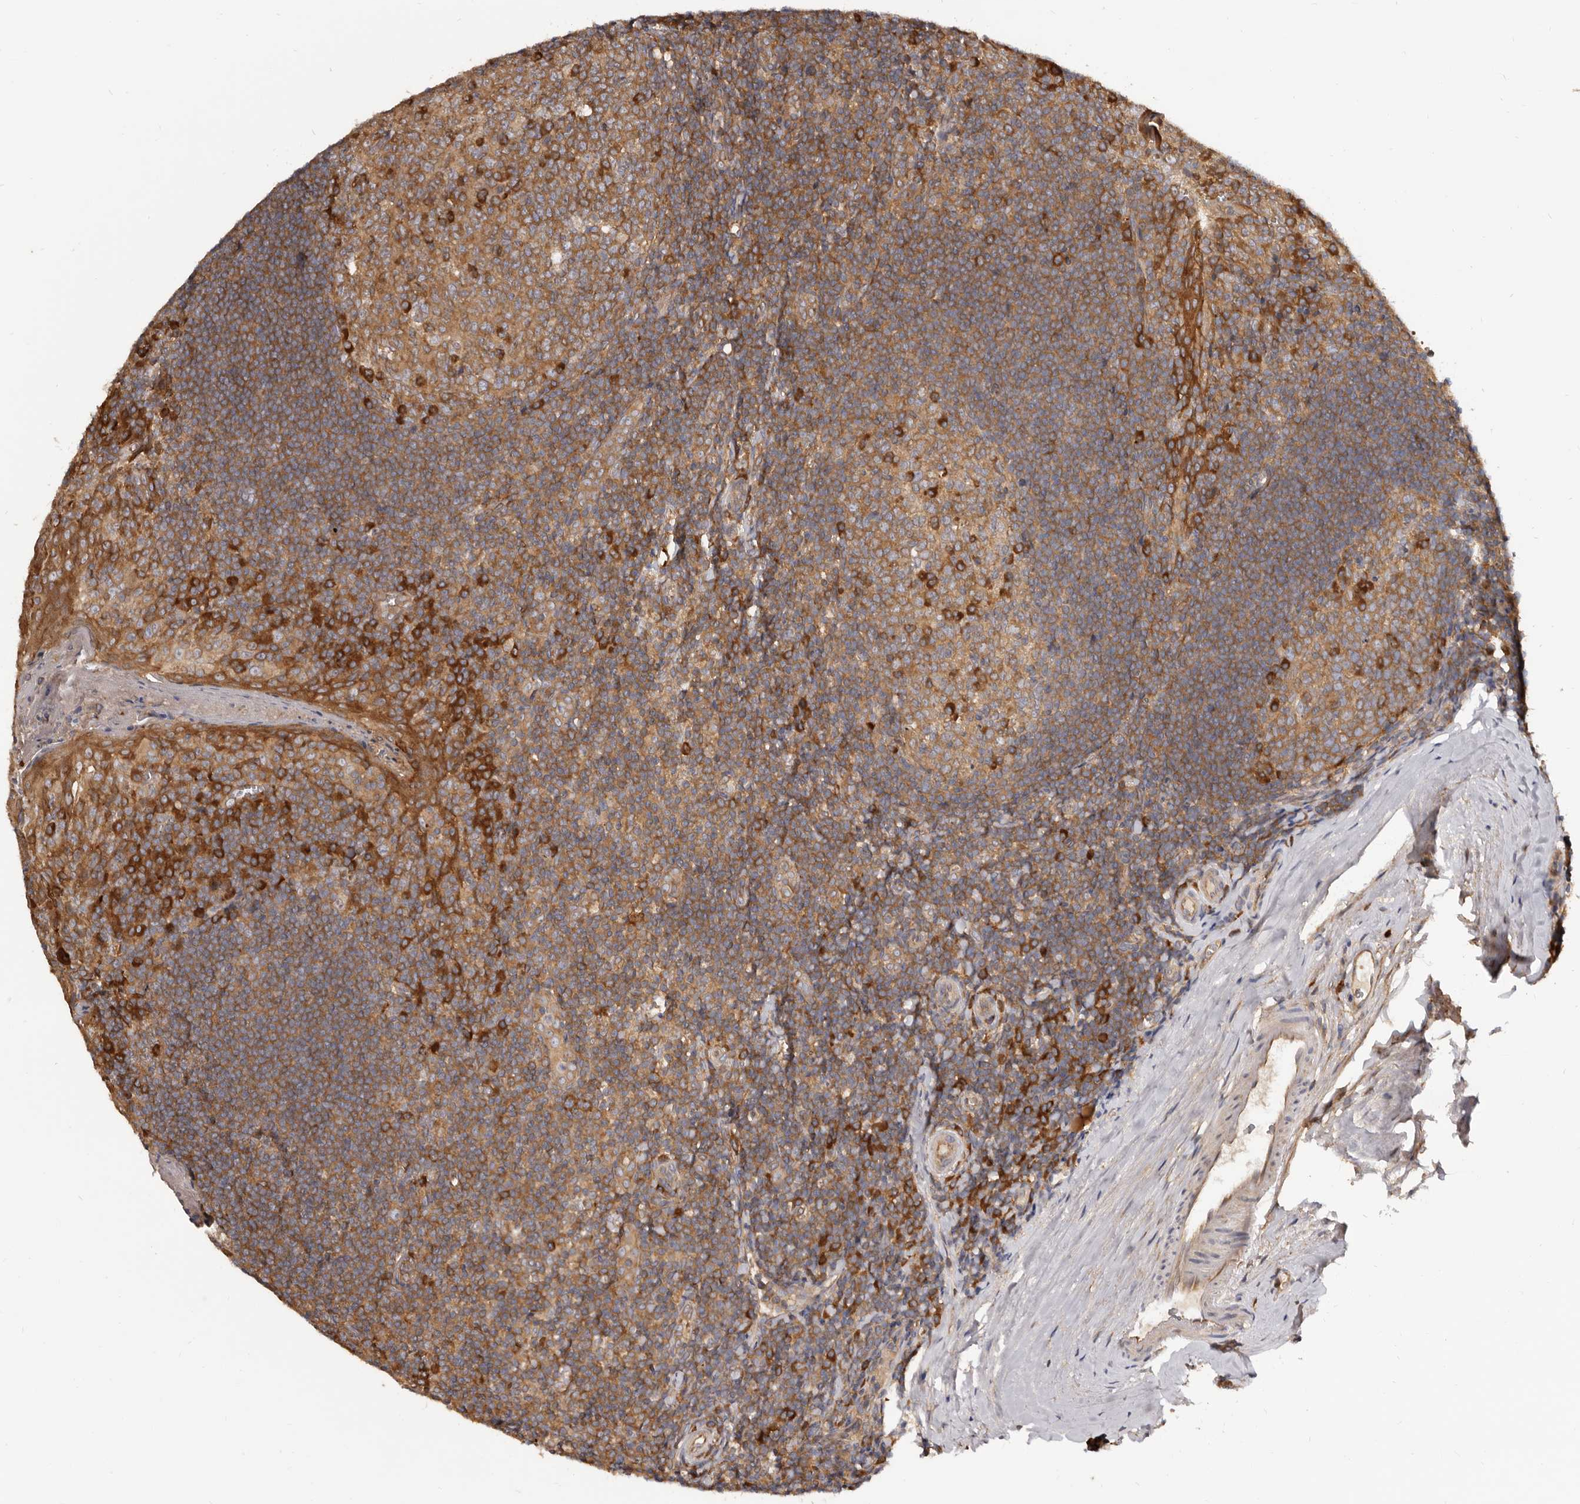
{"staining": {"intensity": "moderate", "quantity": ">75%", "location": "cytoplasmic/membranous"}, "tissue": "tonsil", "cell_type": "Germinal center cells", "image_type": "normal", "snomed": [{"axis": "morphology", "description": "Normal tissue, NOS"}, {"axis": "topography", "description": "Tonsil"}], "caption": "Human tonsil stained for a protein (brown) demonstrates moderate cytoplasmic/membranous positive expression in about >75% of germinal center cells.", "gene": "ADAMTS20", "patient": {"sex": "male", "age": 27}}